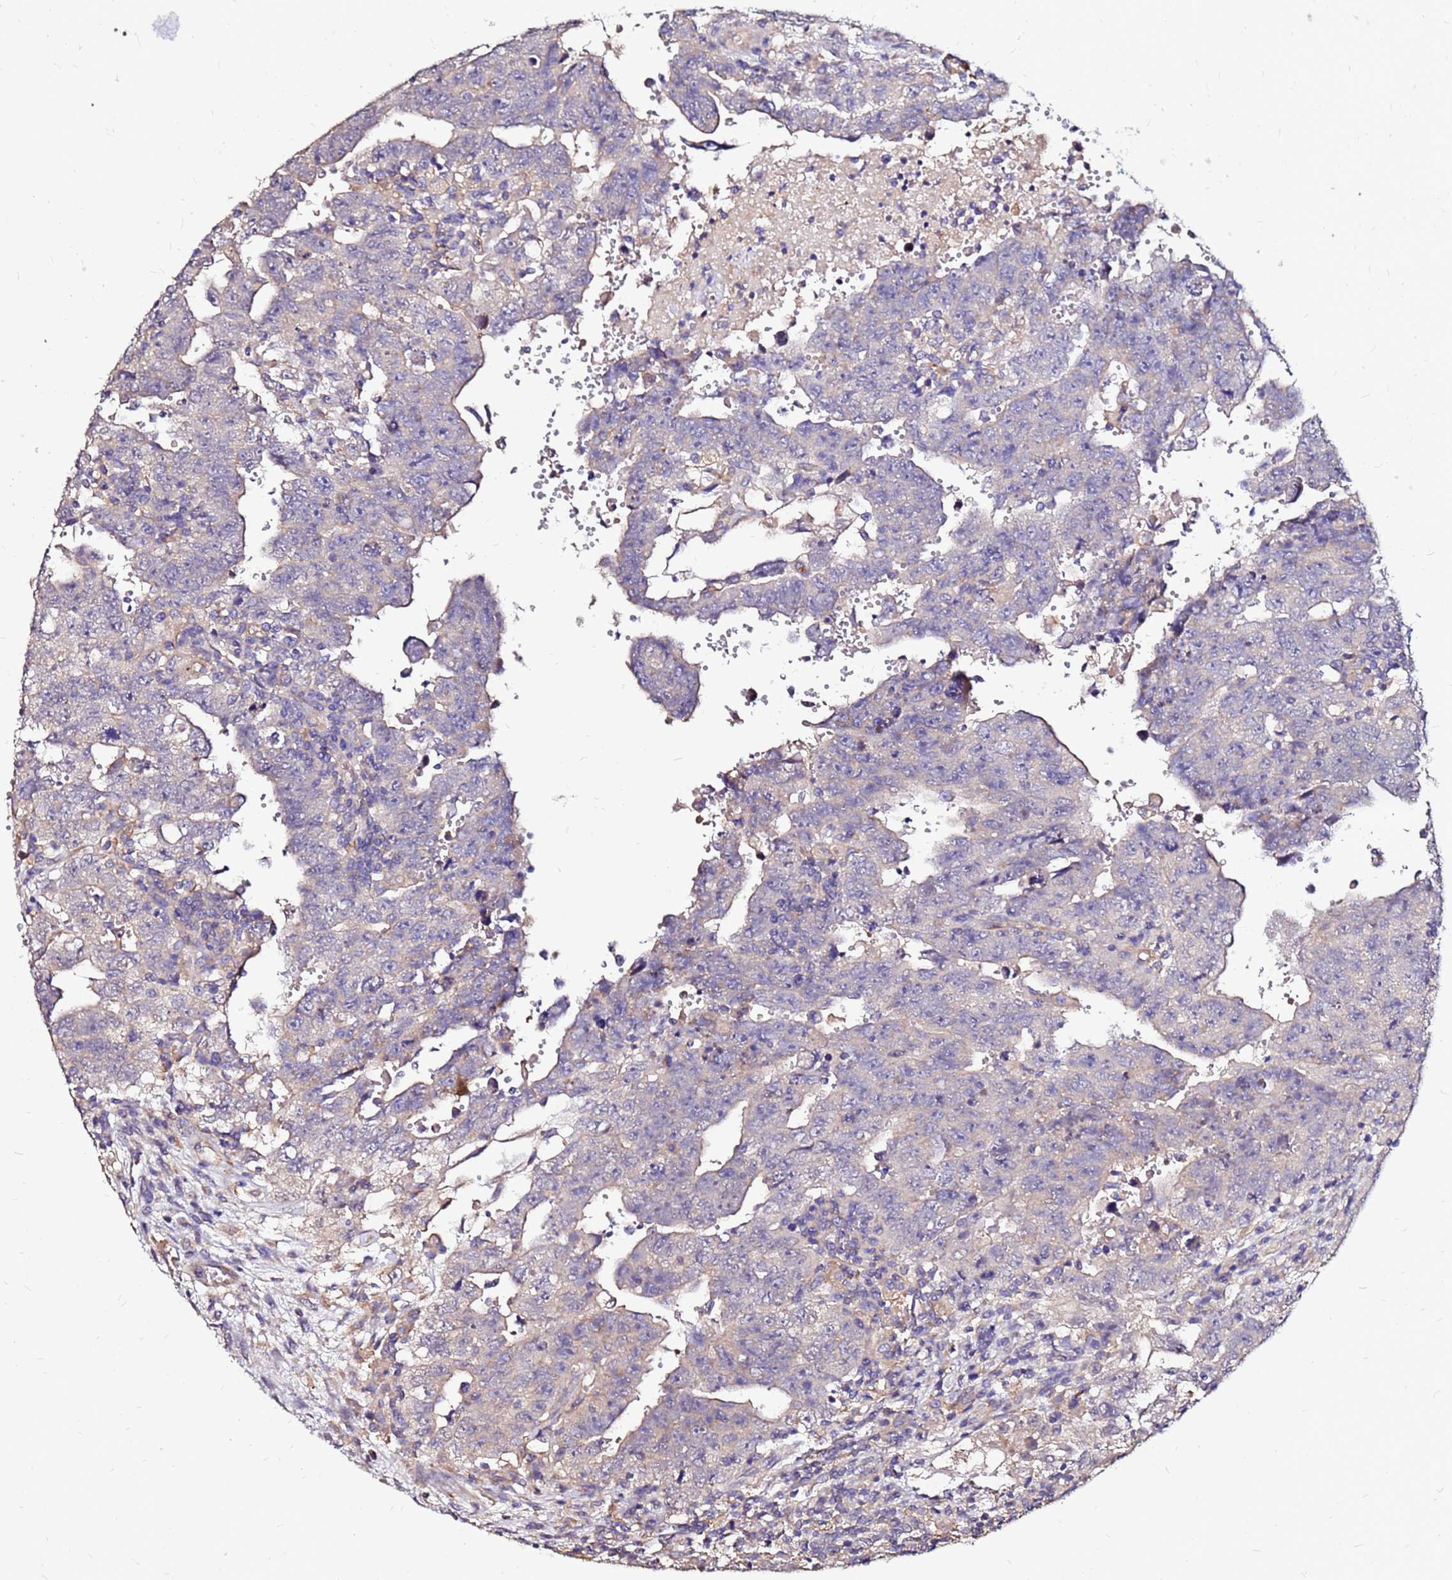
{"staining": {"intensity": "negative", "quantity": "none", "location": "none"}, "tissue": "testis cancer", "cell_type": "Tumor cells", "image_type": "cancer", "snomed": [{"axis": "morphology", "description": "Carcinoma, Embryonal, NOS"}, {"axis": "topography", "description": "Testis"}], "caption": "IHC image of neoplastic tissue: testis cancer stained with DAB (3,3'-diaminobenzidine) reveals no significant protein staining in tumor cells.", "gene": "ARHGEF5", "patient": {"sex": "male", "age": 28}}